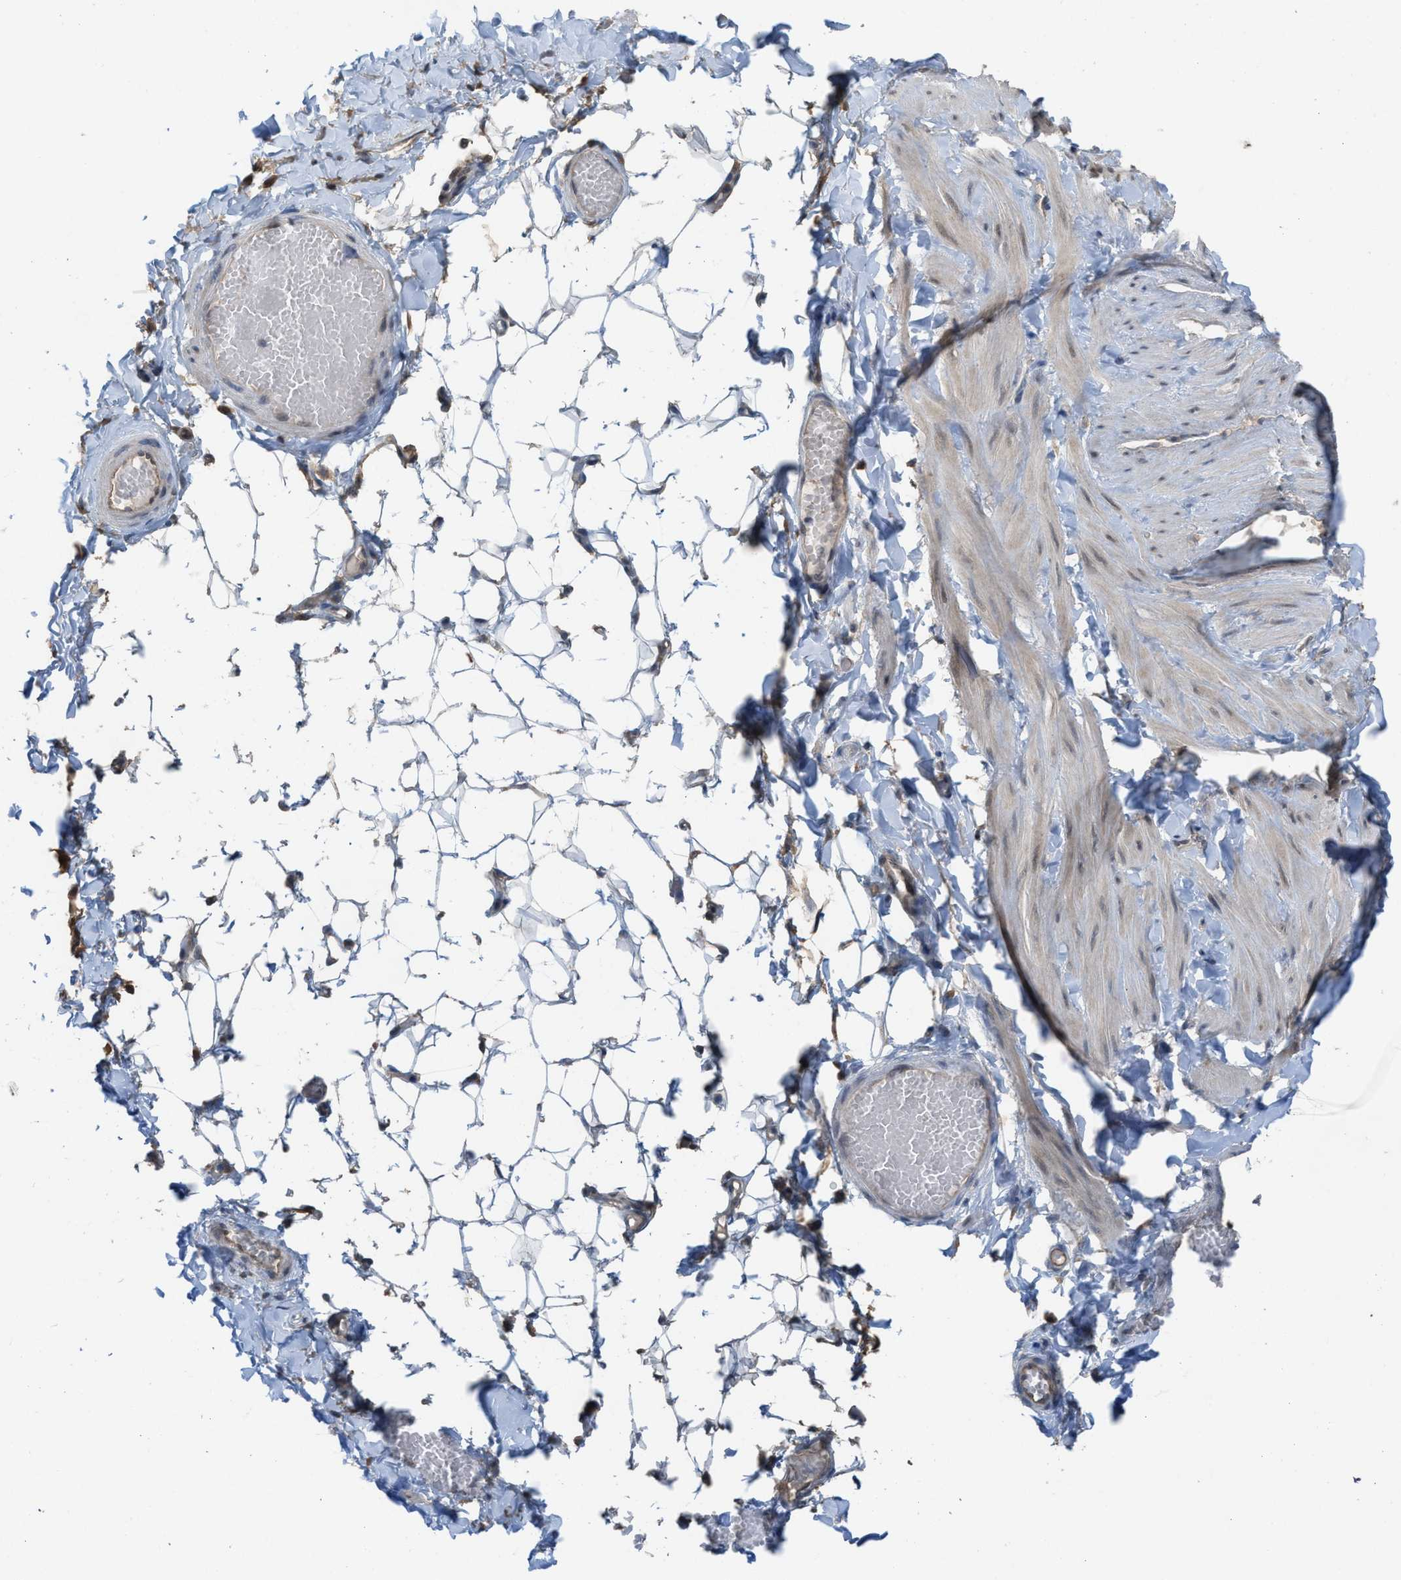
{"staining": {"intensity": "moderate", "quantity": ">75%", "location": "cytoplasmic/membranous"}, "tissue": "adipose tissue", "cell_type": "Adipocytes", "image_type": "normal", "snomed": [{"axis": "morphology", "description": "Normal tissue, NOS"}, {"axis": "topography", "description": "Adipose tissue"}, {"axis": "topography", "description": "Vascular tissue"}, {"axis": "topography", "description": "Peripheral nerve tissue"}], "caption": "Adipose tissue was stained to show a protein in brown. There is medium levels of moderate cytoplasmic/membranous positivity in about >75% of adipocytes.", "gene": "PLAA", "patient": {"sex": "male", "age": 25}}